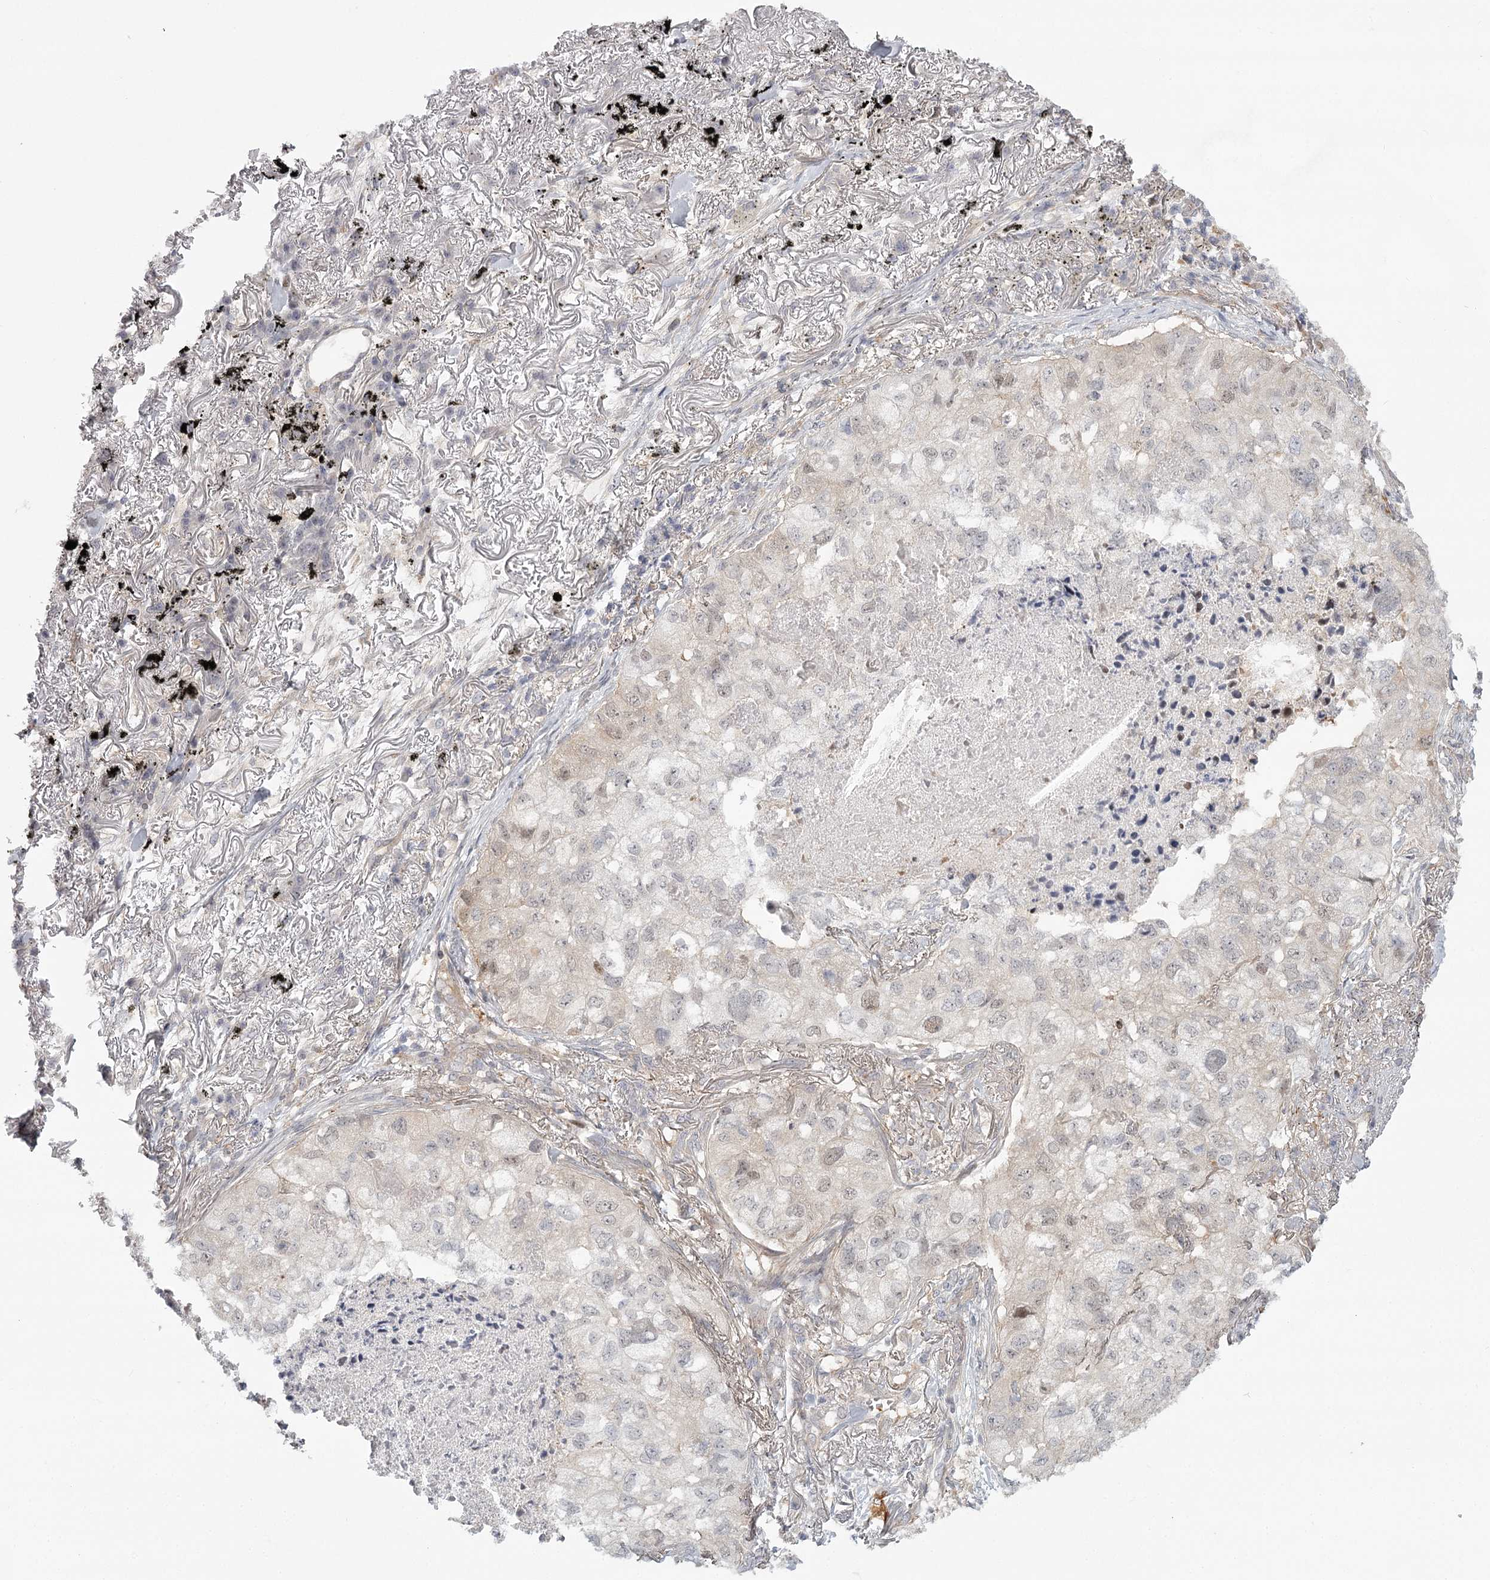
{"staining": {"intensity": "negative", "quantity": "none", "location": "none"}, "tissue": "lung cancer", "cell_type": "Tumor cells", "image_type": "cancer", "snomed": [{"axis": "morphology", "description": "Adenocarcinoma, NOS"}, {"axis": "topography", "description": "Lung"}], "caption": "Immunohistochemistry (IHC) of human lung adenocarcinoma shows no expression in tumor cells.", "gene": "CCNG2", "patient": {"sex": "male", "age": 65}}